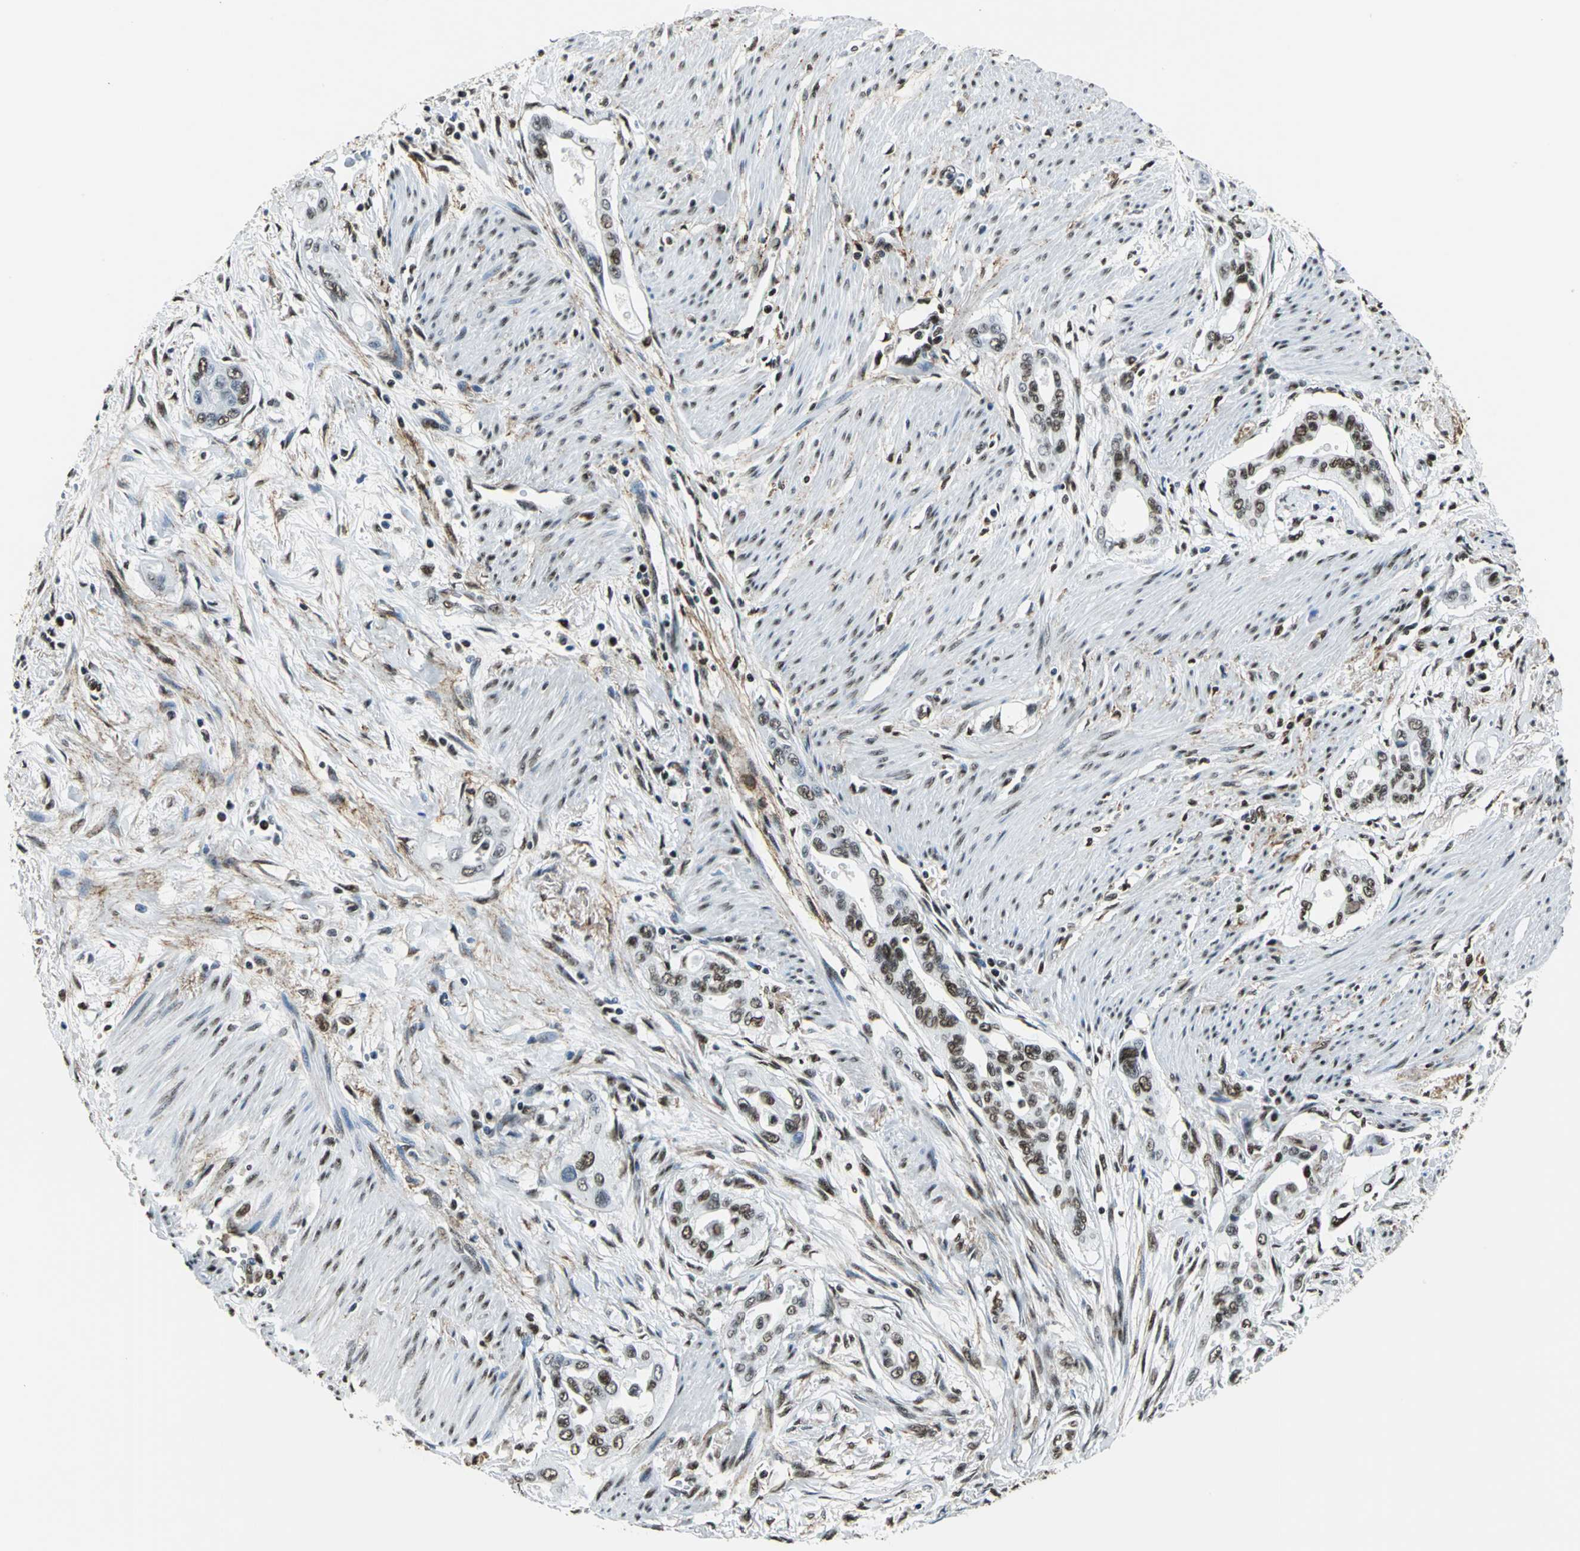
{"staining": {"intensity": "moderate", "quantity": ">75%", "location": "nuclear"}, "tissue": "pancreatic cancer", "cell_type": "Tumor cells", "image_type": "cancer", "snomed": [{"axis": "morphology", "description": "Adenocarcinoma, NOS"}, {"axis": "topography", "description": "Pancreas"}], "caption": "Immunohistochemical staining of human pancreatic adenocarcinoma reveals moderate nuclear protein staining in approximately >75% of tumor cells. (DAB (3,3'-diaminobenzidine) IHC, brown staining for protein, blue staining for nuclei).", "gene": "APEX1", "patient": {"sex": "male", "age": 77}}